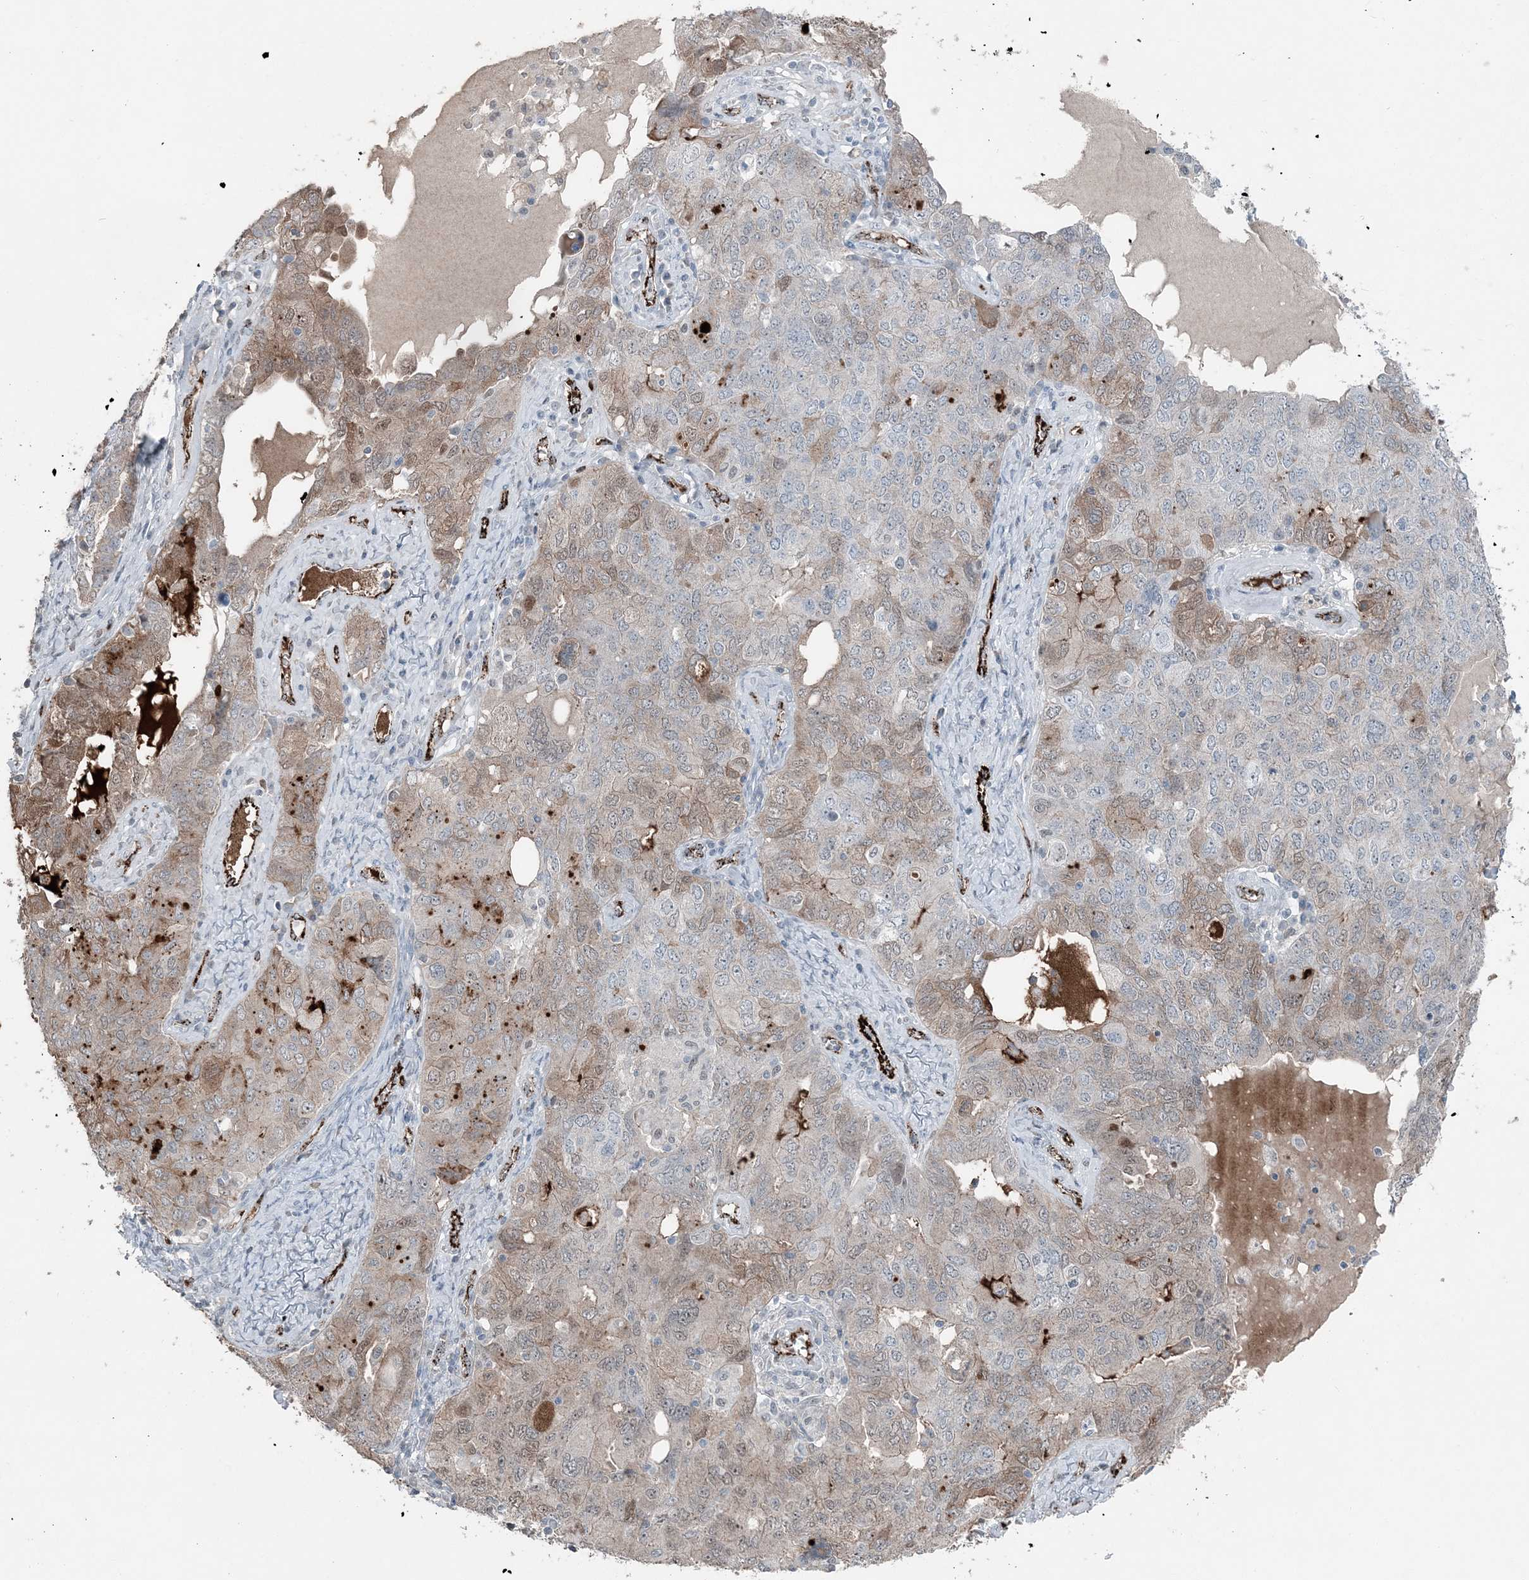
{"staining": {"intensity": "weak", "quantity": "25%-75%", "location": "cytoplasmic/membranous"}, "tissue": "ovarian cancer", "cell_type": "Tumor cells", "image_type": "cancer", "snomed": [{"axis": "morphology", "description": "Carcinoma, endometroid"}, {"axis": "topography", "description": "Ovary"}], "caption": "Ovarian endometroid carcinoma was stained to show a protein in brown. There is low levels of weak cytoplasmic/membranous positivity in approximately 25%-75% of tumor cells.", "gene": "ELOVL7", "patient": {"sex": "female", "age": 62}}